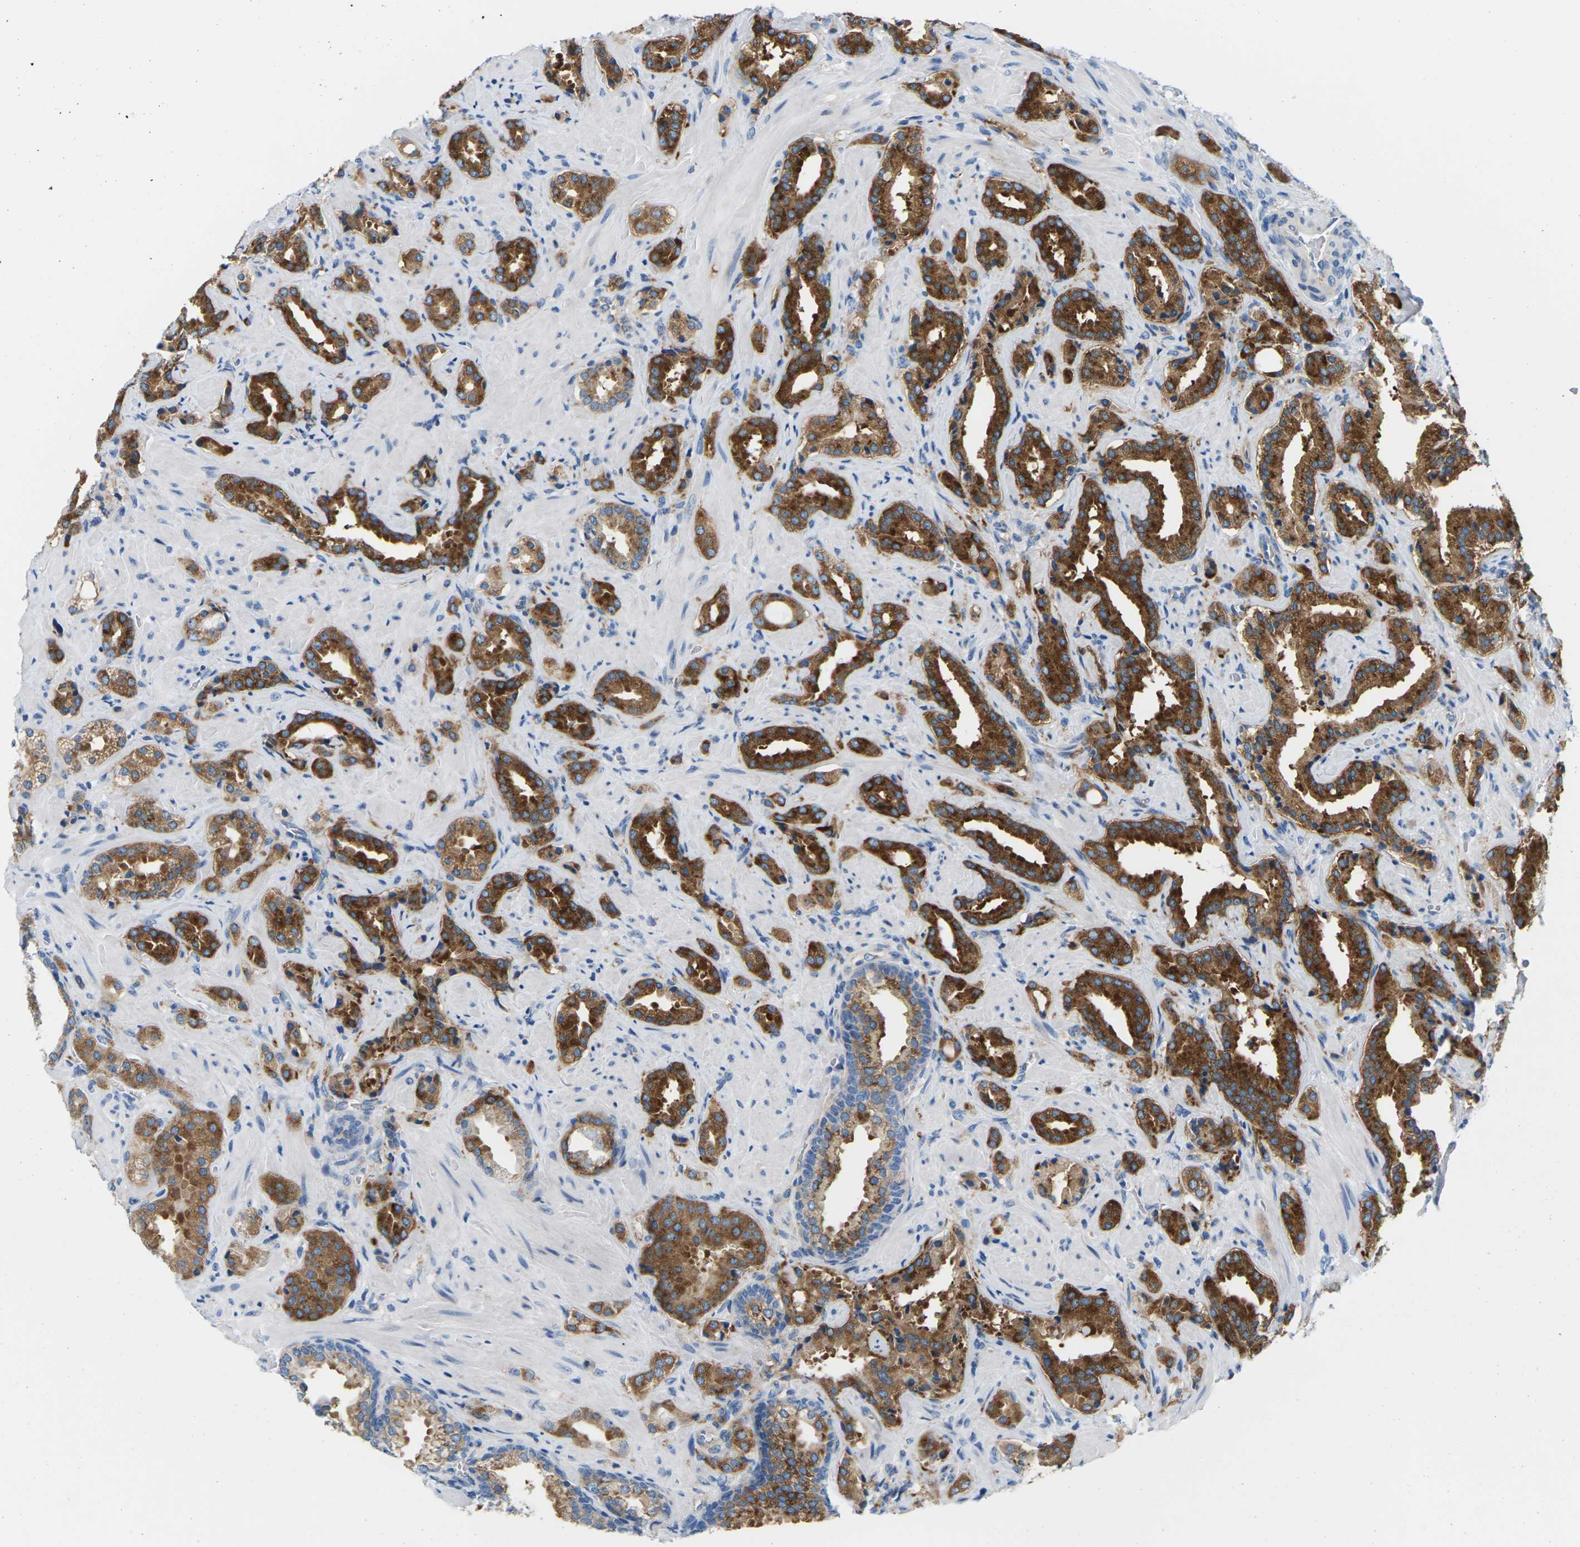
{"staining": {"intensity": "strong", "quantity": ">75%", "location": "cytoplasmic/membranous"}, "tissue": "prostate cancer", "cell_type": "Tumor cells", "image_type": "cancer", "snomed": [{"axis": "morphology", "description": "Adenocarcinoma, High grade"}, {"axis": "topography", "description": "Prostate"}], "caption": "Strong cytoplasmic/membranous staining for a protein is seen in approximately >75% of tumor cells of prostate adenocarcinoma (high-grade) using immunohistochemistry.", "gene": "SYNGR2", "patient": {"sex": "male", "age": 64}}